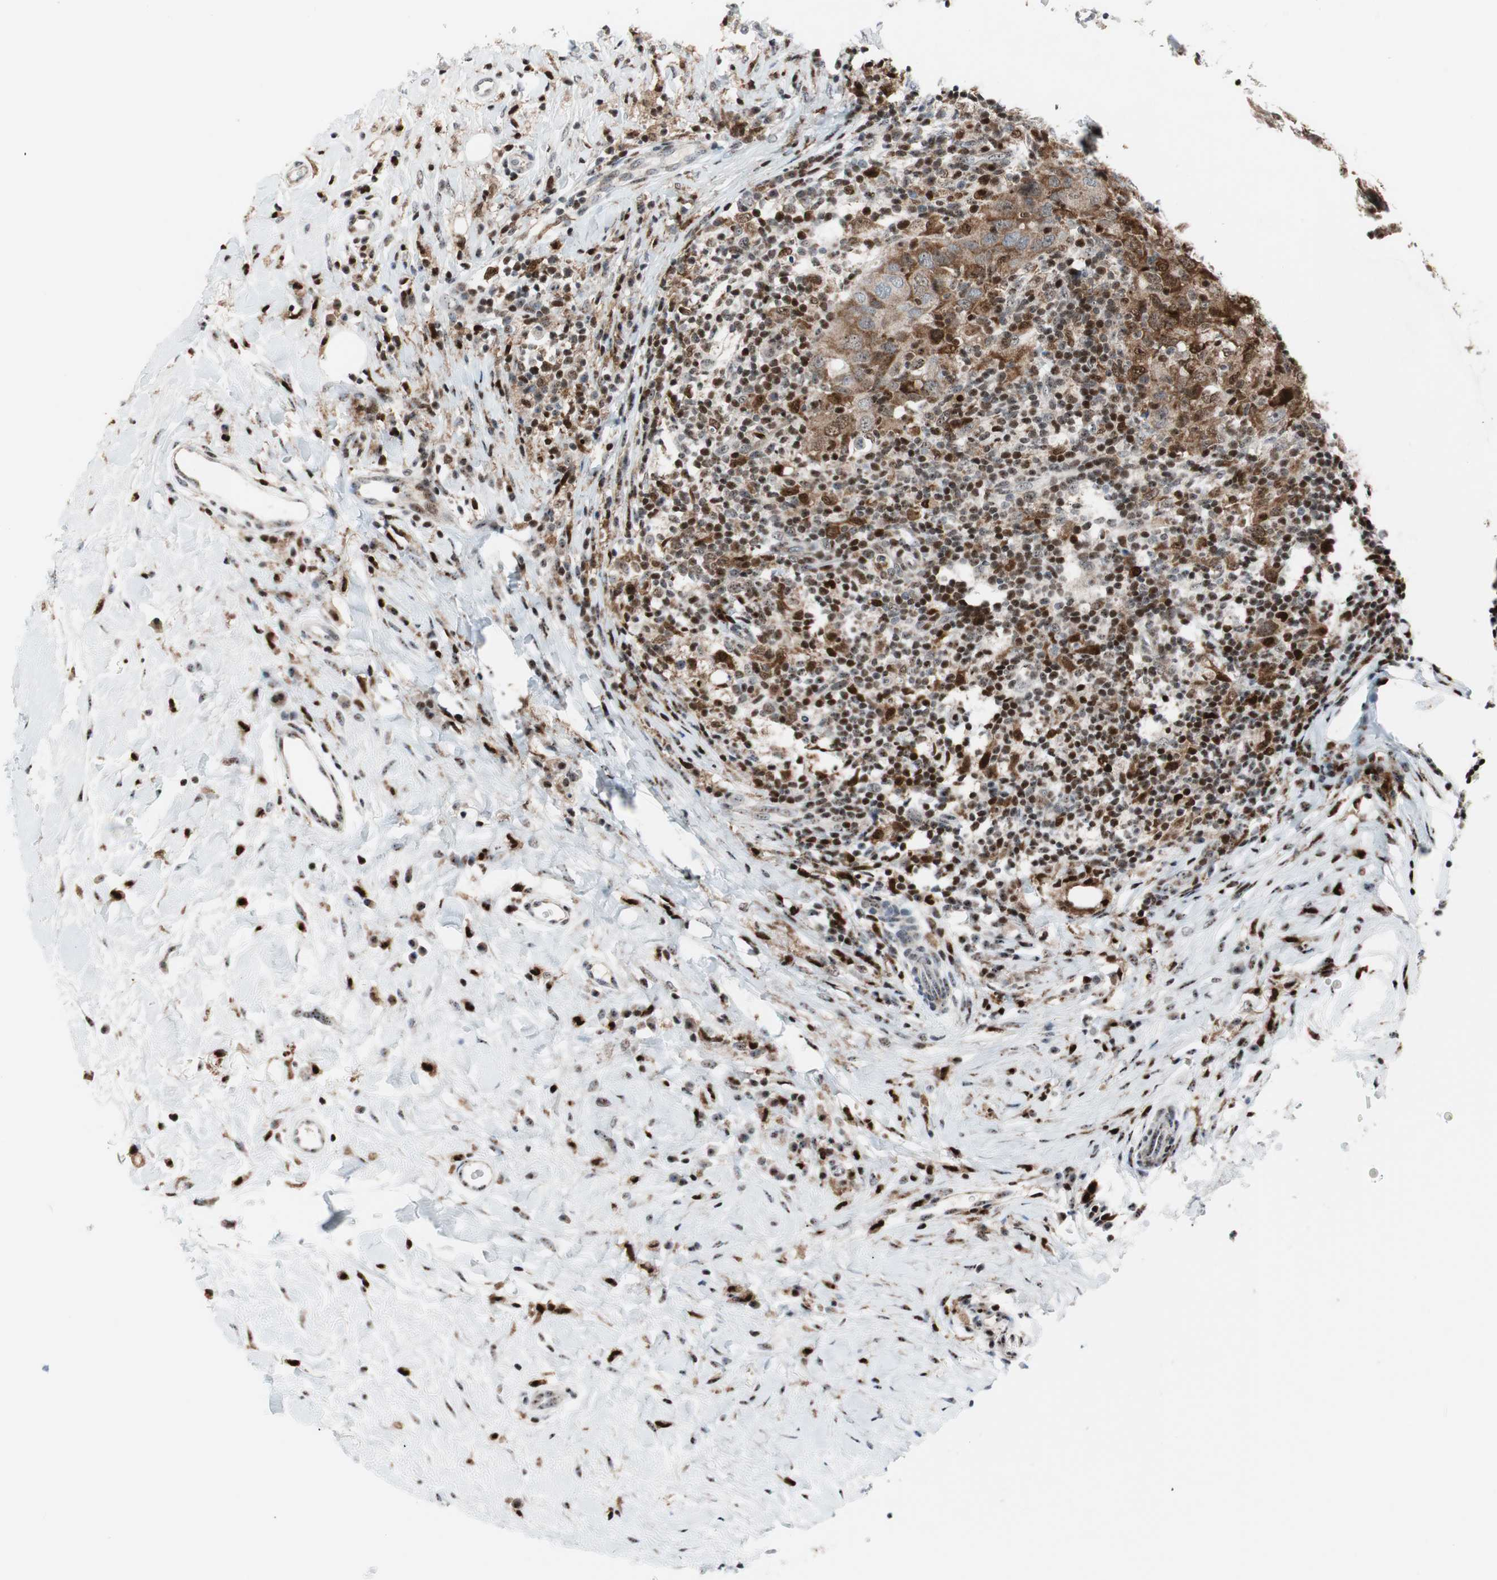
{"staining": {"intensity": "moderate", "quantity": ">75%", "location": "cytoplasmic/membranous,nuclear"}, "tissue": "breast cancer", "cell_type": "Tumor cells", "image_type": "cancer", "snomed": [{"axis": "morphology", "description": "Duct carcinoma"}, {"axis": "topography", "description": "Breast"}], "caption": "Immunohistochemistry staining of invasive ductal carcinoma (breast), which displays medium levels of moderate cytoplasmic/membranous and nuclear expression in approximately >75% of tumor cells indicating moderate cytoplasmic/membranous and nuclear protein positivity. The staining was performed using DAB (3,3'-diaminobenzidine) (brown) for protein detection and nuclei were counterstained in hematoxylin (blue).", "gene": "RGS10", "patient": {"sex": "female", "age": 37}}